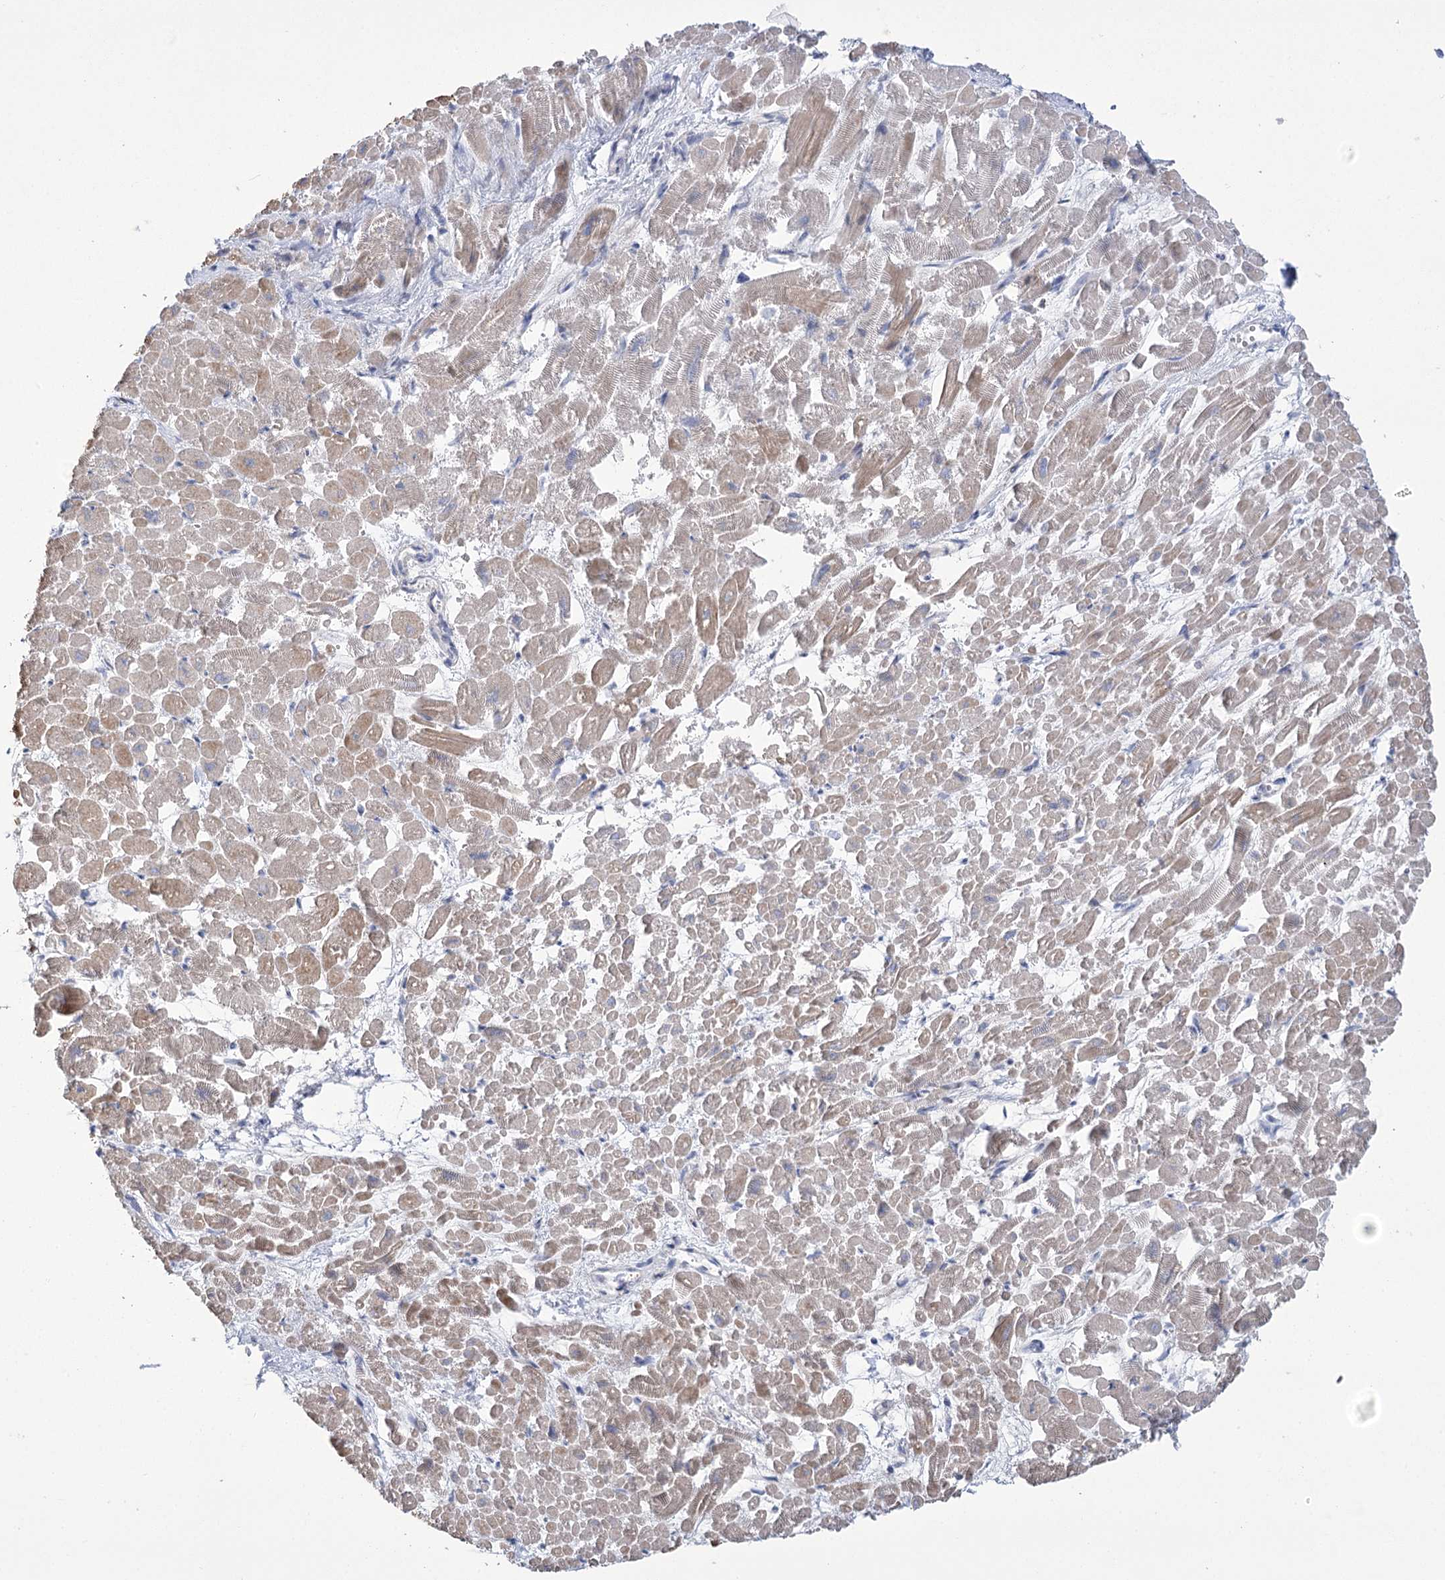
{"staining": {"intensity": "negative", "quantity": "none", "location": "none"}, "tissue": "heart muscle", "cell_type": "Cardiomyocytes", "image_type": "normal", "snomed": [{"axis": "morphology", "description": "Normal tissue, NOS"}, {"axis": "topography", "description": "Heart"}], "caption": "An IHC image of normal heart muscle is shown. There is no staining in cardiomyocytes of heart muscle. Brightfield microscopy of IHC stained with DAB (3,3'-diaminobenzidine) (brown) and hematoxylin (blue), captured at high magnification.", "gene": "NME7", "patient": {"sex": "male", "age": 54}}